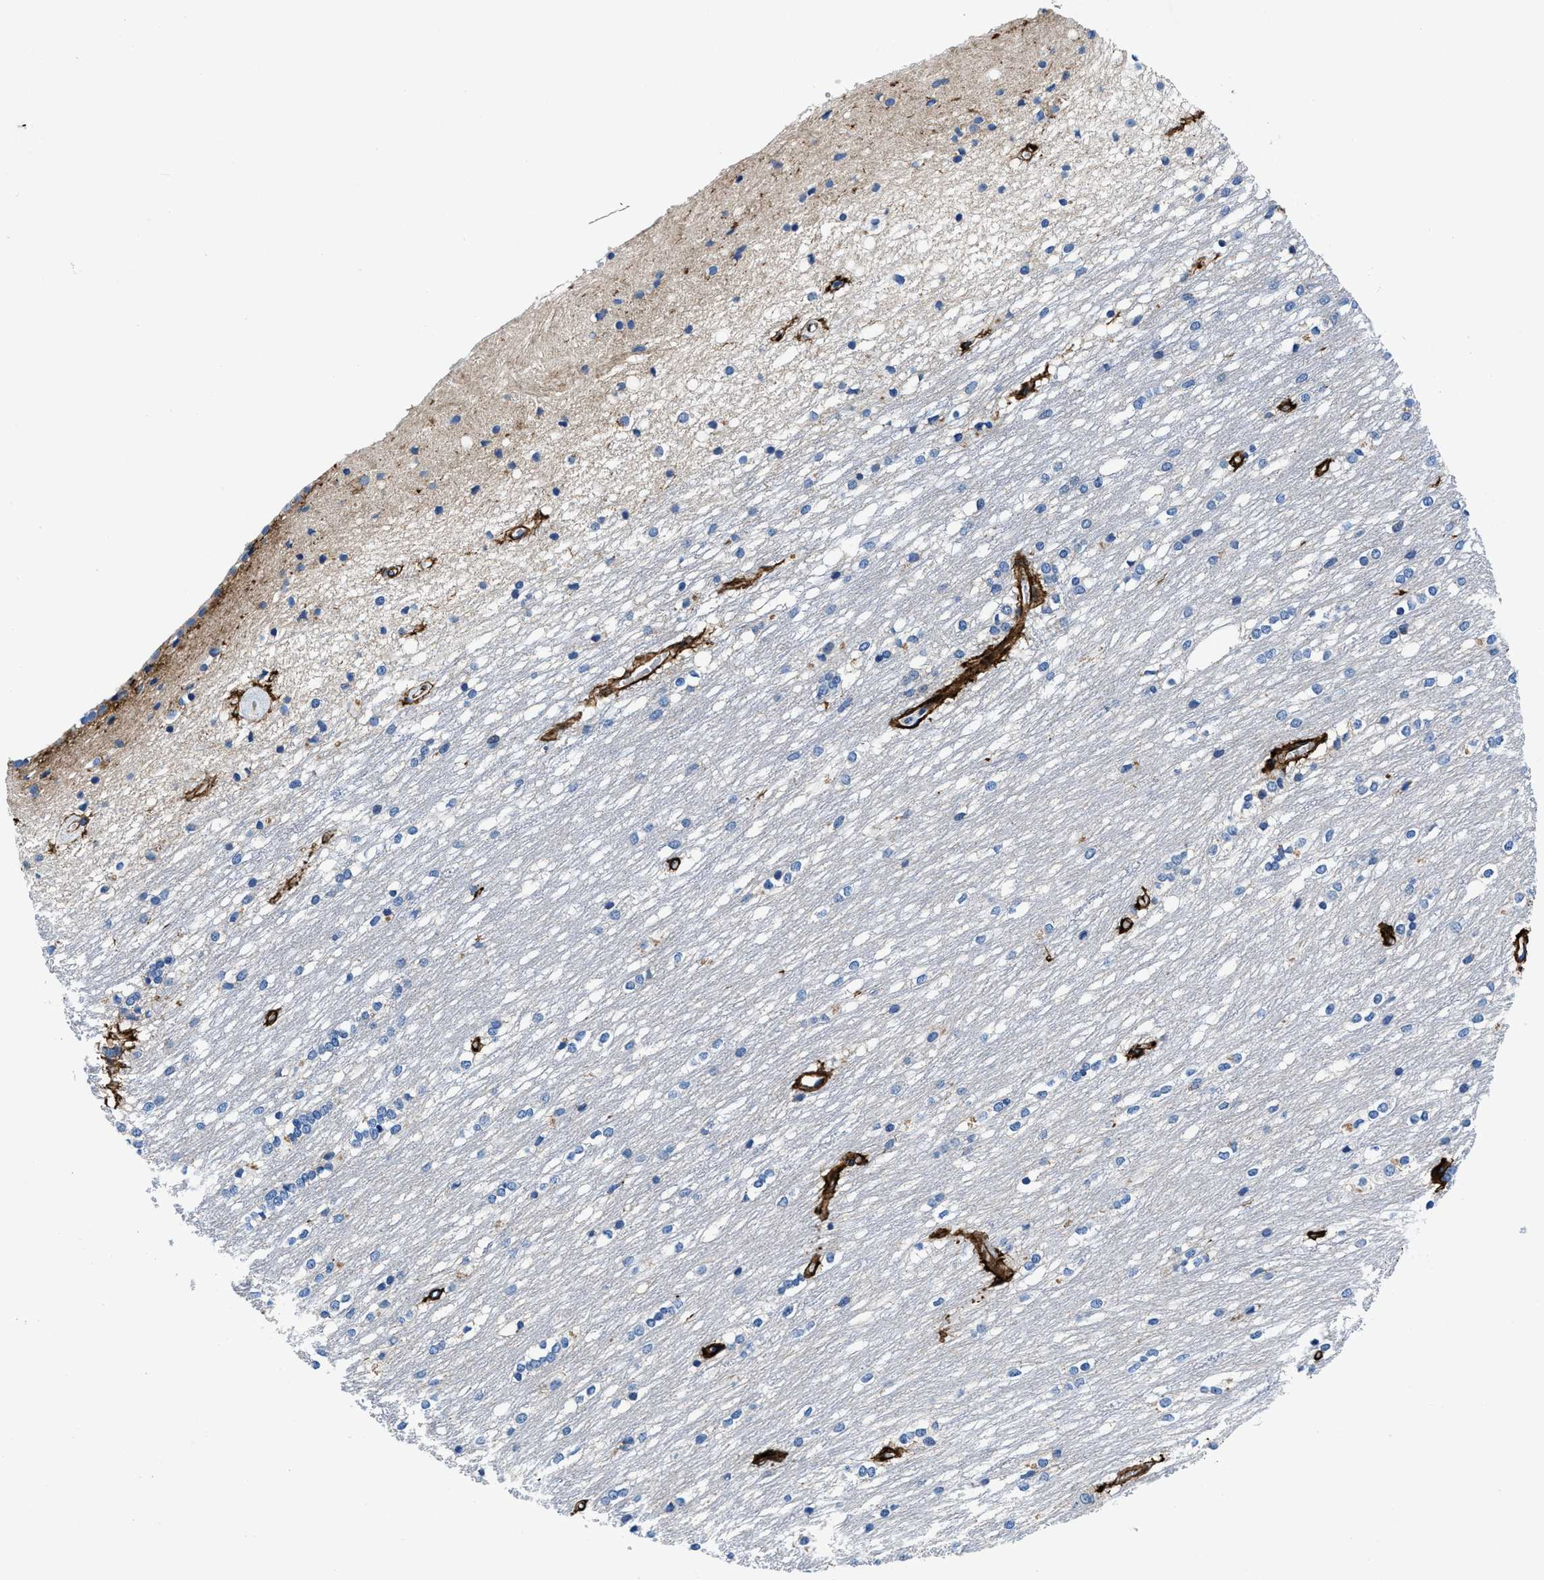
{"staining": {"intensity": "negative", "quantity": "none", "location": "none"}, "tissue": "caudate", "cell_type": "Glial cells", "image_type": "normal", "snomed": [{"axis": "morphology", "description": "Normal tissue, NOS"}, {"axis": "topography", "description": "Lateral ventricle wall"}], "caption": "Immunohistochemistry of normal caudate reveals no positivity in glial cells. (Stains: DAB (3,3'-diaminobenzidine) immunohistochemistry with hematoxylin counter stain, Microscopy: brightfield microscopy at high magnification).", "gene": "DAG1", "patient": {"sex": "female", "age": 19}}